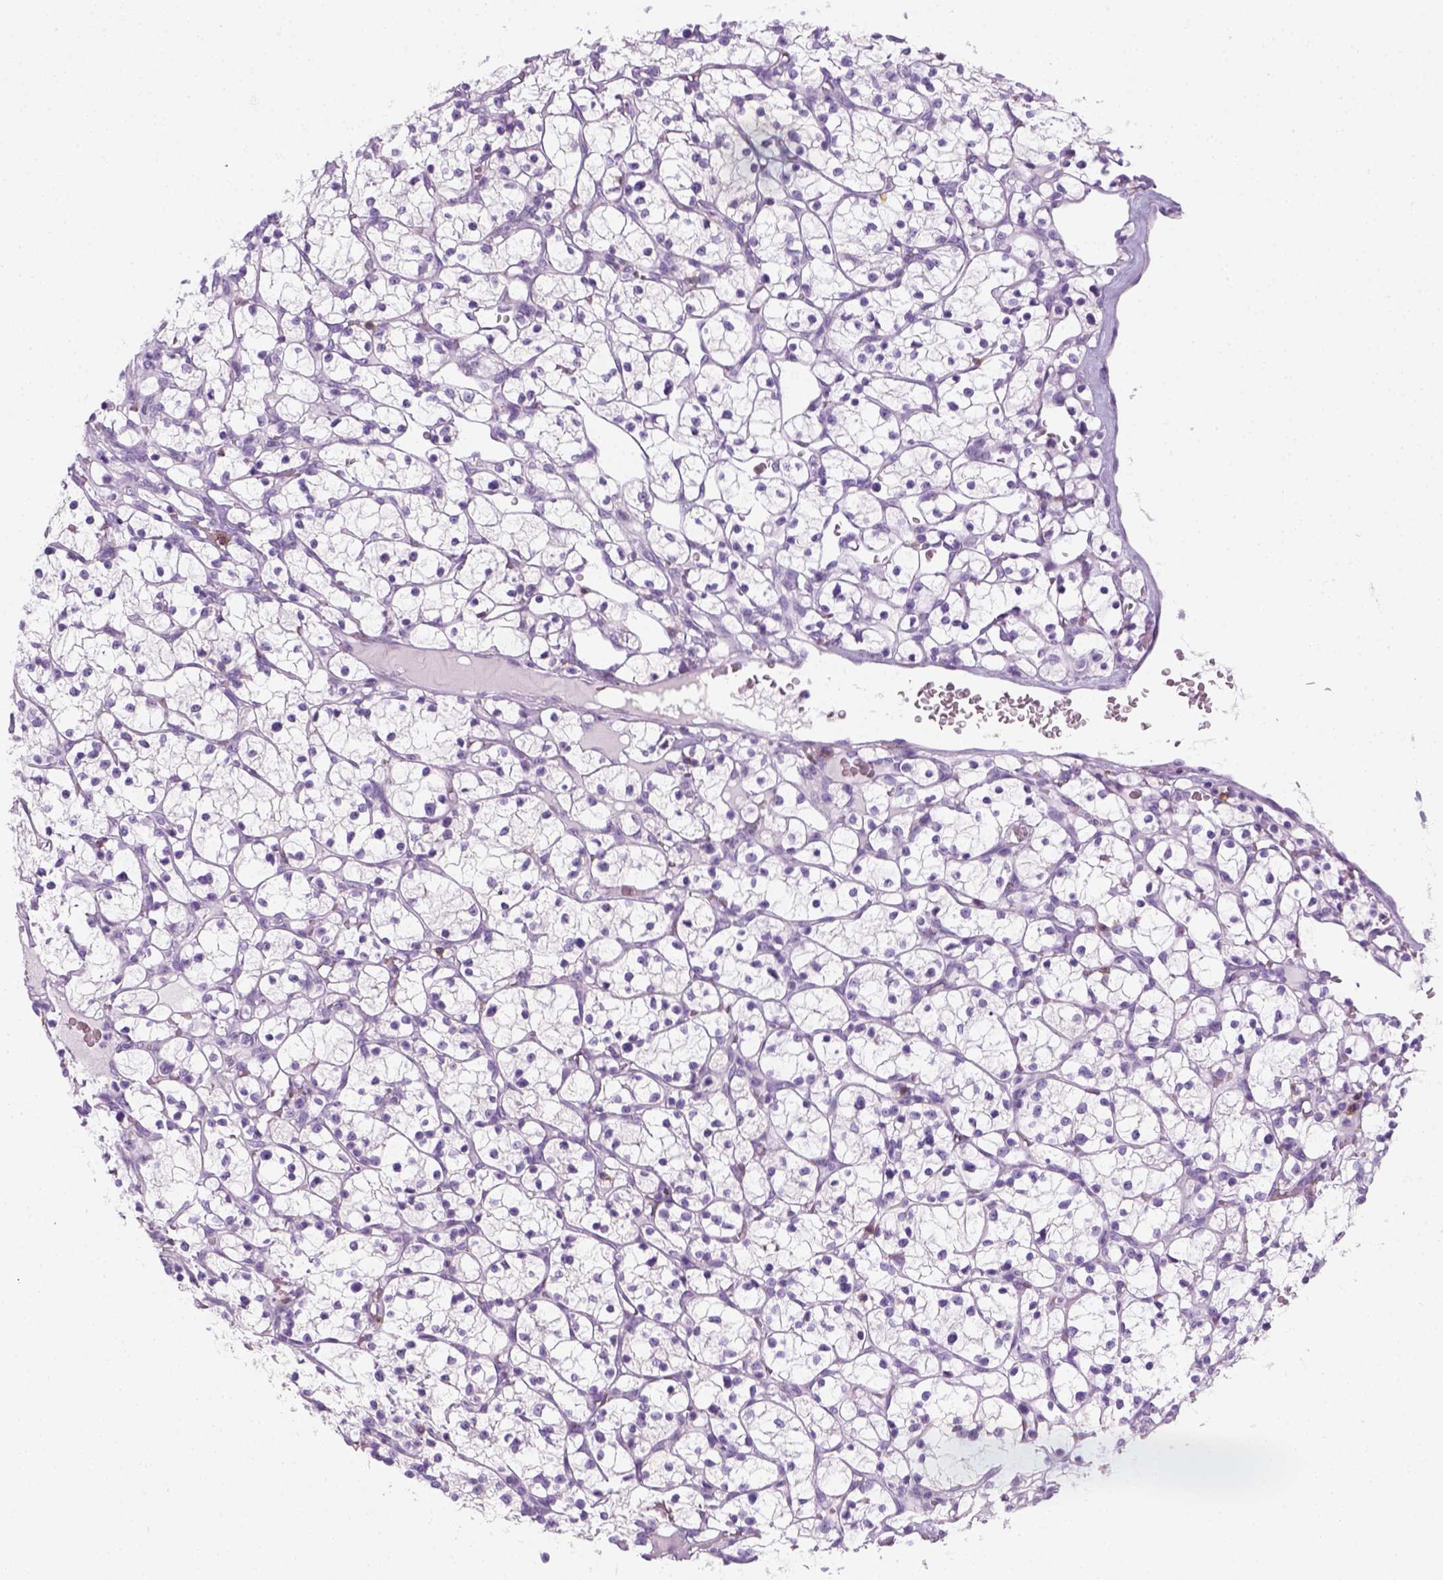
{"staining": {"intensity": "negative", "quantity": "none", "location": "none"}, "tissue": "renal cancer", "cell_type": "Tumor cells", "image_type": "cancer", "snomed": [{"axis": "morphology", "description": "Adenocarcinoma, NOS"}, {"axis": "topography", "description": "Kidney"}], "caption": "This is an immunohistochemistry micrograph of adenocarcinoma (renal). There is no expression in tumor cells.", "gene": "AQP3", "patient": {"sex": "female", "age": 64}}